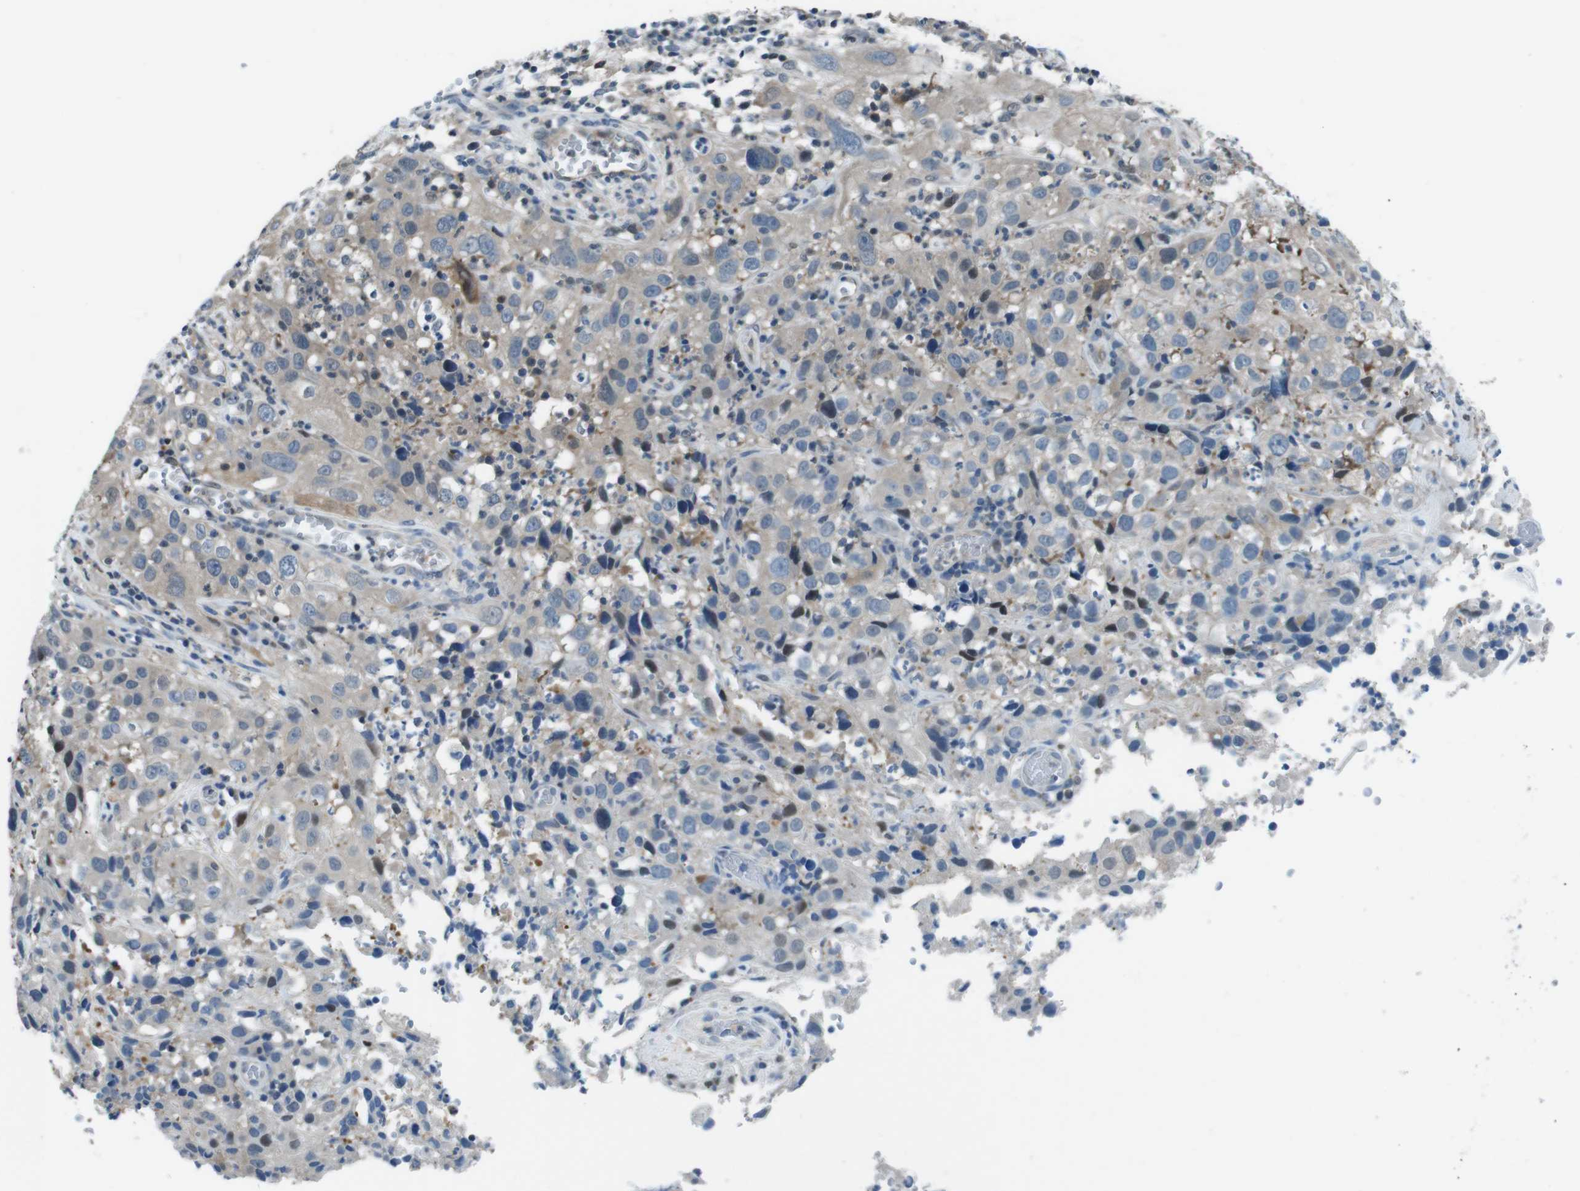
{"staining": {"intensity": "weak", "quantity": "25%-75%", "location": "cytoplasmic/membranous"}, "tissue": "cervical cancer", "cell_type": "Tumor cells", "image_type": "cancer", "snomed": [{"axis": "morphology", "description": "Squamous cell carcinoma, NOS"}, {"axis": "topography", "description": "Cervix"}], "caption": "Human cervical cancer stained with a protein marker exhibits weak staining in tumor cells.", "gene": "NANOS2", "patient": {"sex": "female", "age": 32}}